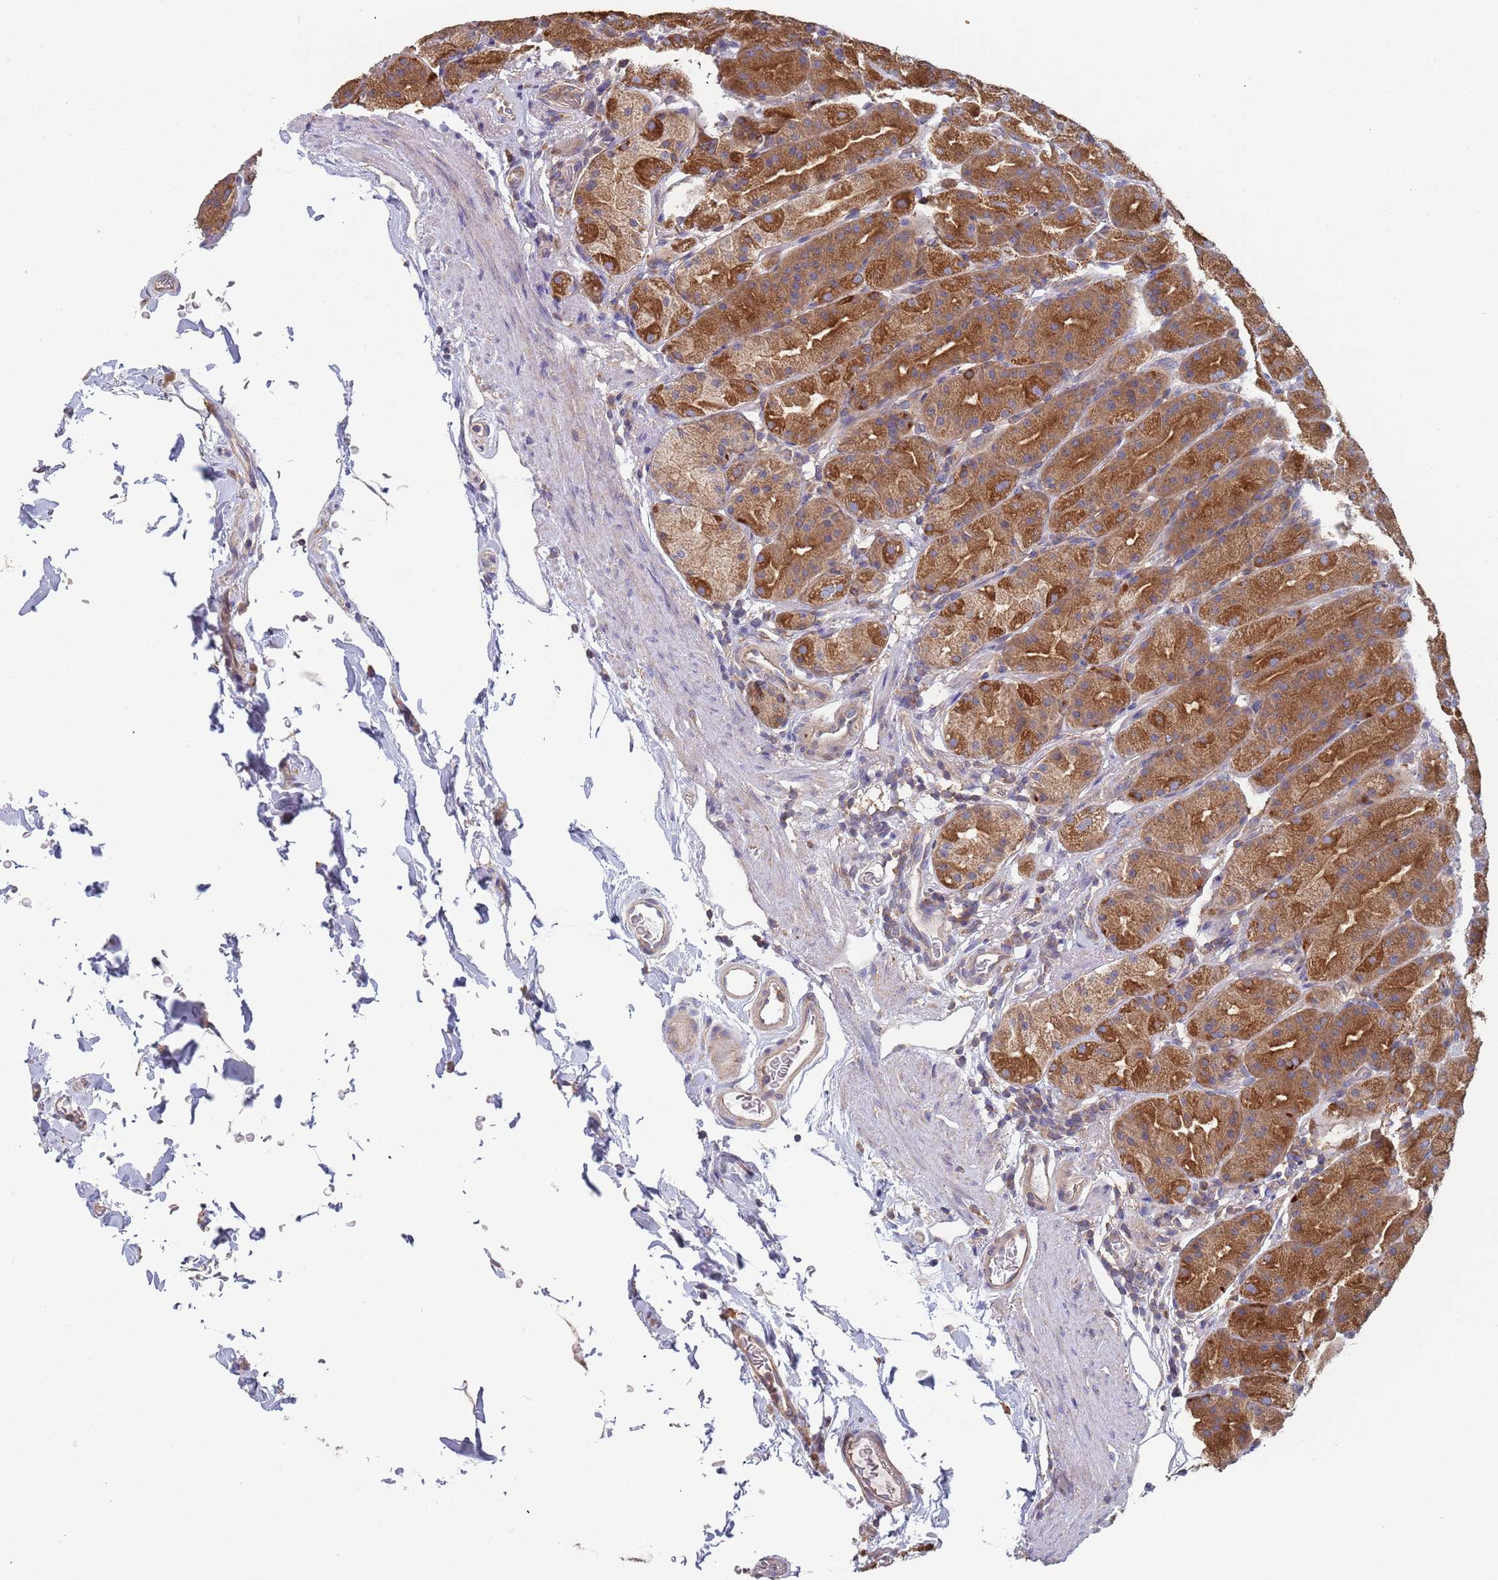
{"staining": {"intensity": "strong", "quantity": ">75%", "location": "cytoplasmic/membranous"}, "tissue": "stomach", "cell_type": "Glandular cells", "image_type": "normal", "snomed": [{"axis": "morphology", "description": "Normal tissue, NOS"}, {"axis": "topography", "description": "Stomach, upper"}, {"axis": "topography", "description": "Stomach"}], "caption": "Immunohistochemistry of normal human stomach shows high levels of strong cytoplasmic/membranous positivity in approximately >75% of glandular cells. (Brightfield microscopy of DAB IHC at high magnification).", "gene": "GDI1", "patient": {"sex": "male", "age": 68}}